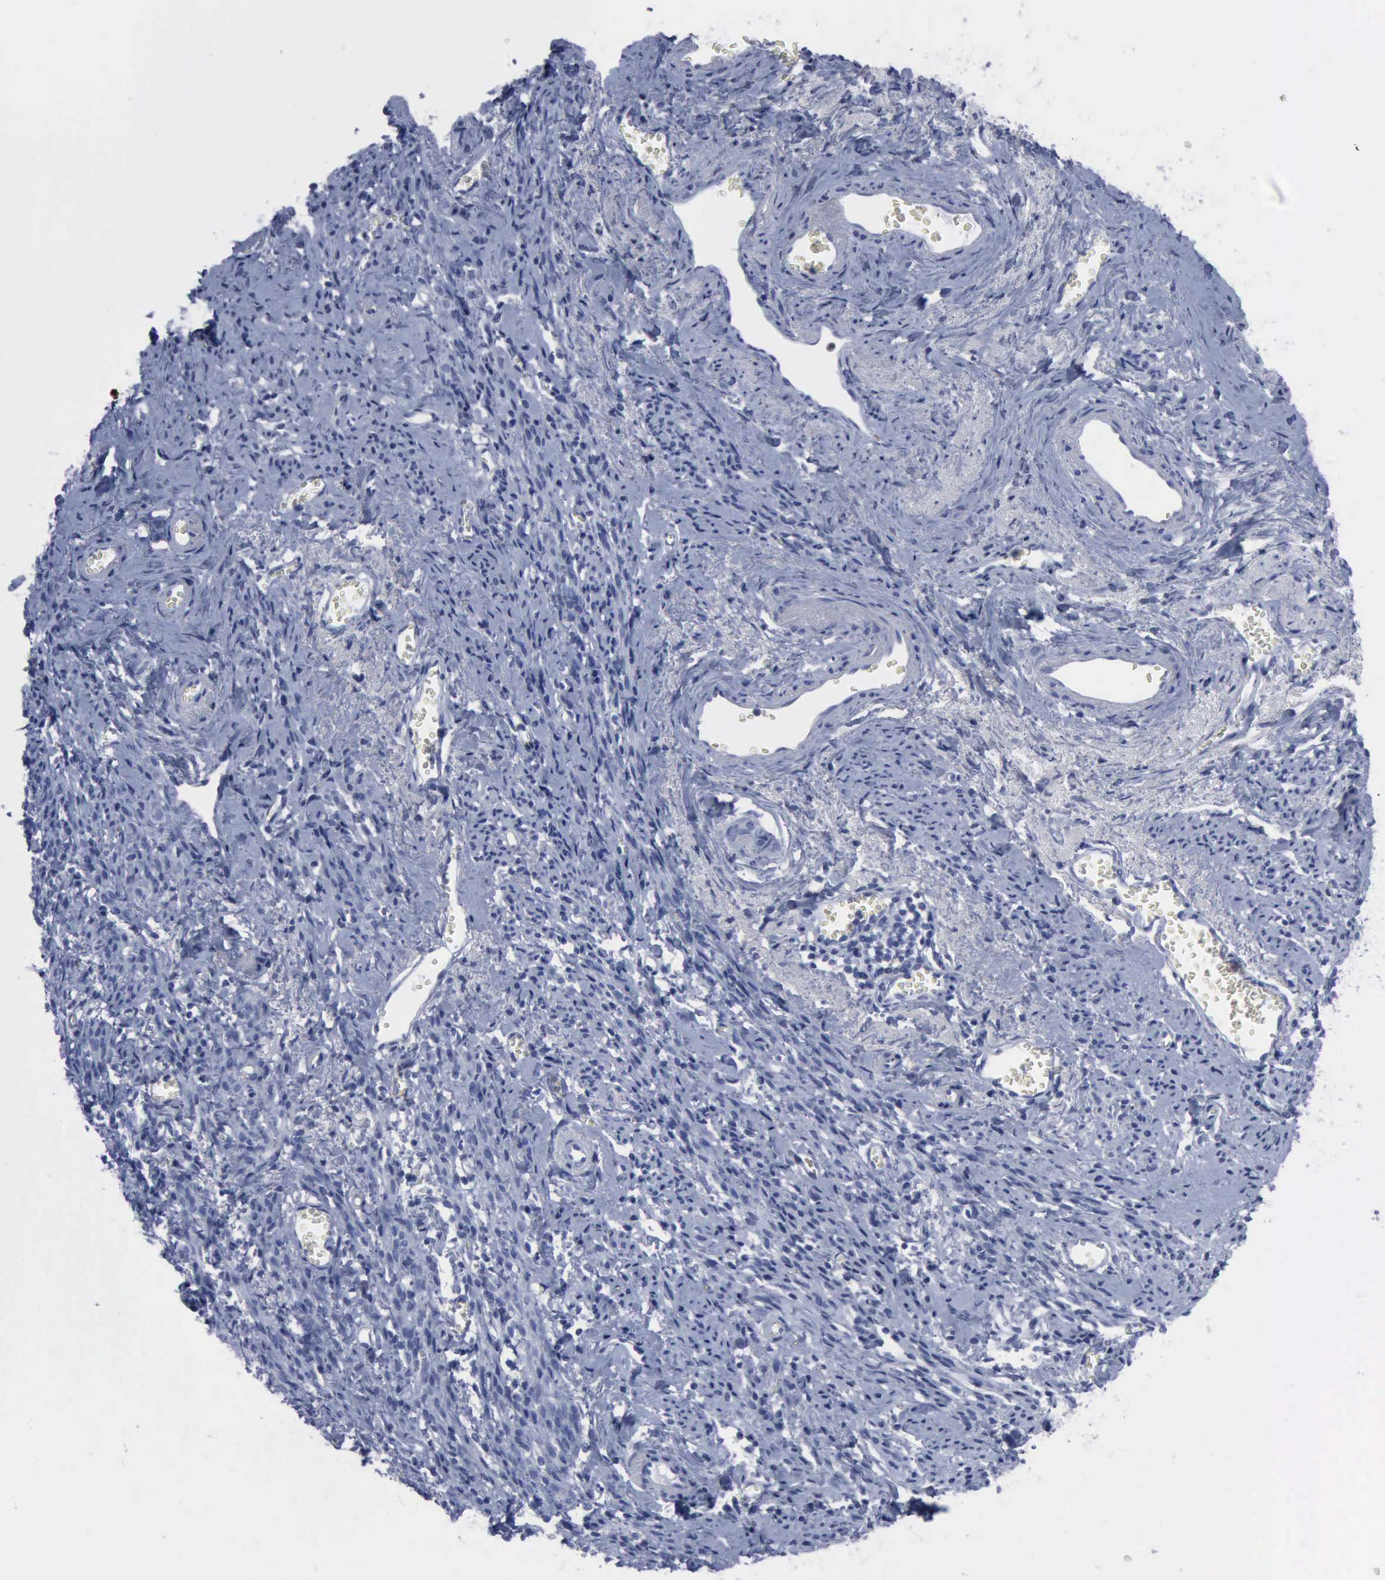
{"staining": {"intensity": "negative", "quantity": "none", "location": "none"}, "tissue": "endometrial cancer", "cell_type": "Tumor cells", "image_type": "cancer", "snomed": [{"axis": "morphology", "description": "Adenocarcinoma, NOS"}, {"axis": "topography", "description": "Endometrium"}], "caption": "Immunohistochemical staining of endometrial cancer (adenocarcinoma) demonstrates no significant staining in tumor cells.", "gene": "CSTA", "patient": {"sex": "female", "age": 75}}